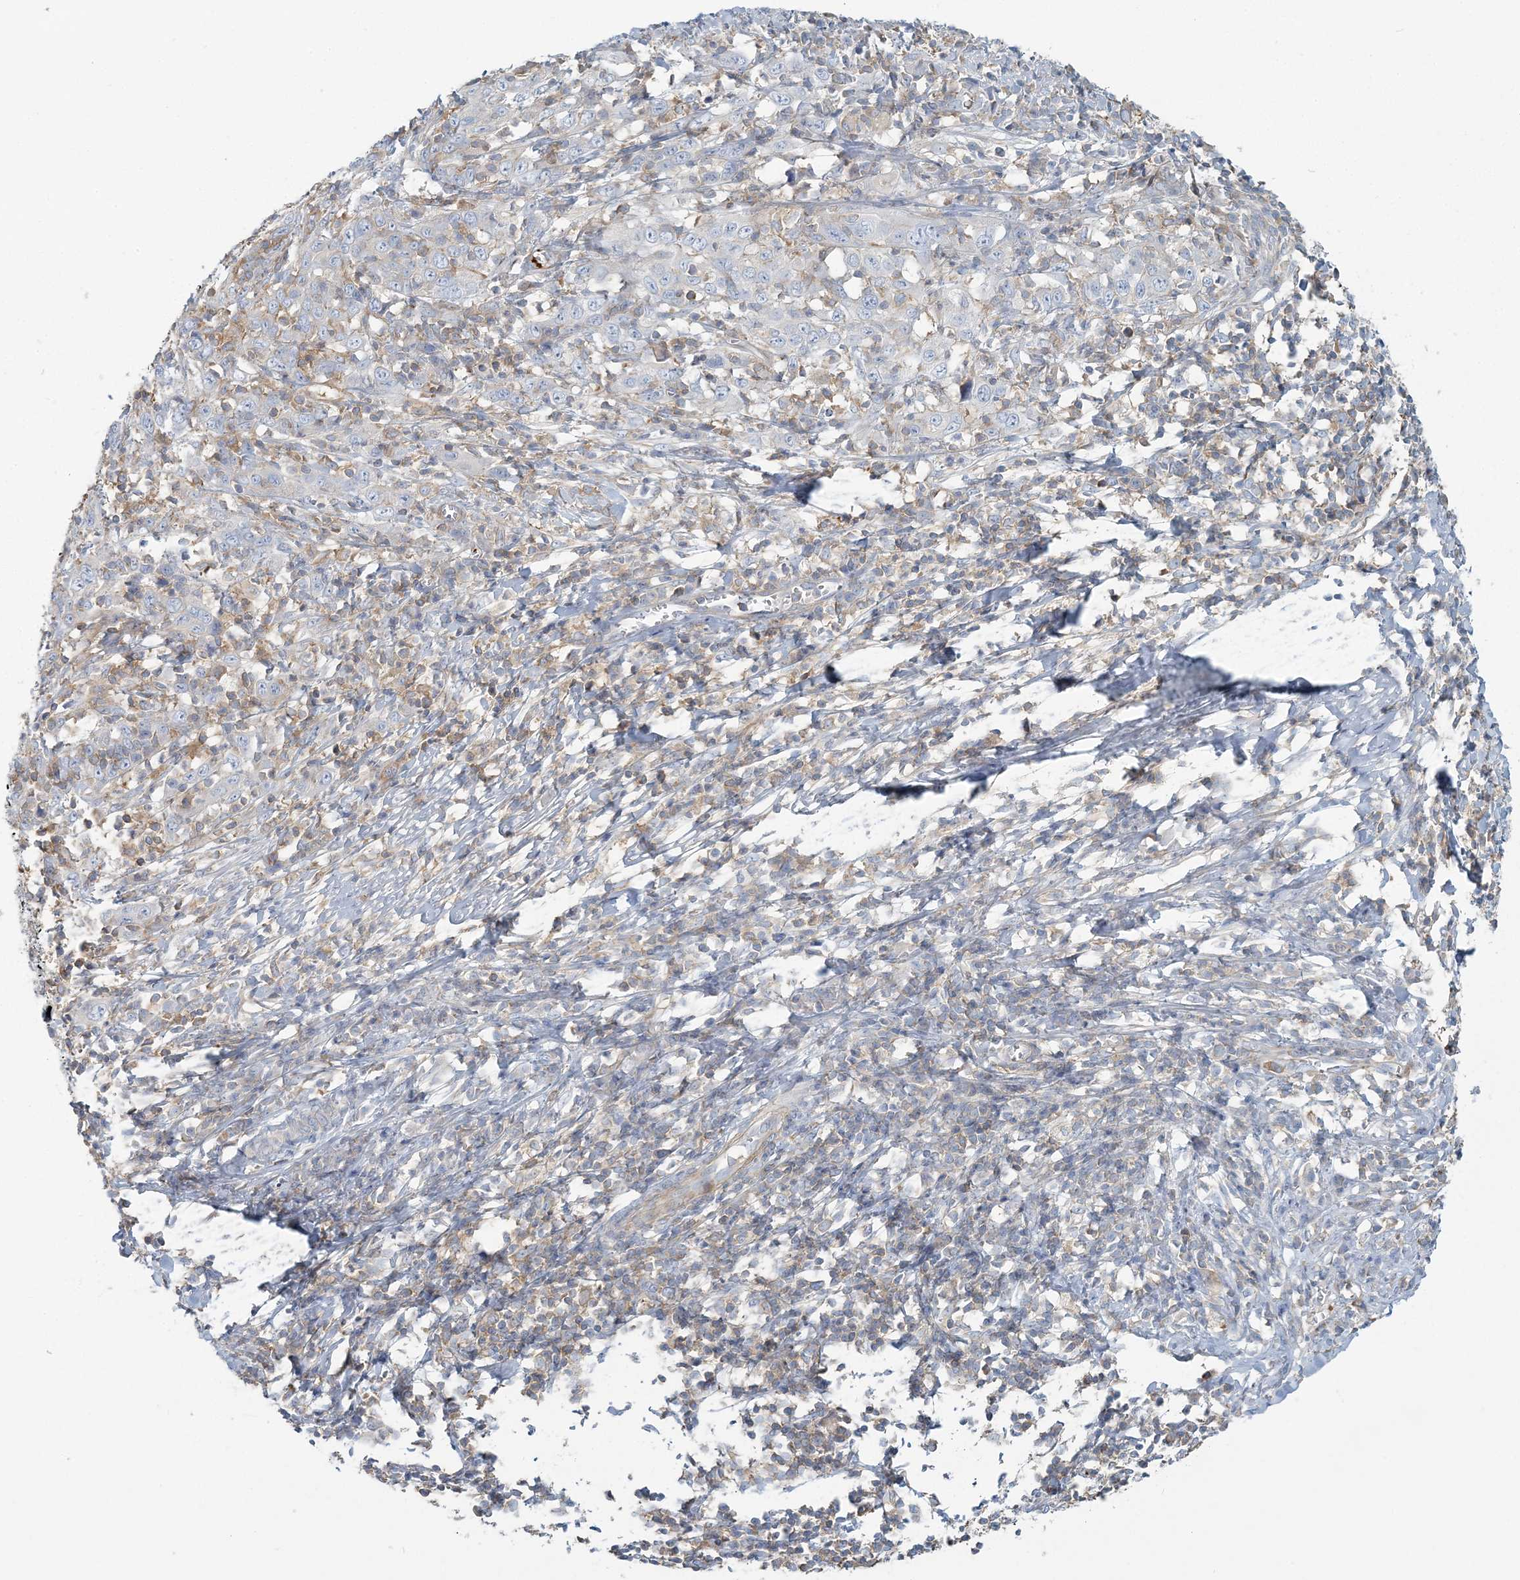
{"staining": {"intensity": "negative", "quantity": "none", "location": "none"}, "tissue": "cervical cancer", "cell_type": "Tumor cells", "image_type": "cancer", "snomed": [{"axis": "morphology", "description": "Squamous cell carcinoma, NOS"}, {"axis": "topography", "description": "Cervix"}], "caption": "A histopathology image of human cervical squamous cell carcinoma is negative for staining in tumor cells.", "gene": "CUEDC2", "patient": {"sex": "female", "age": 46}}